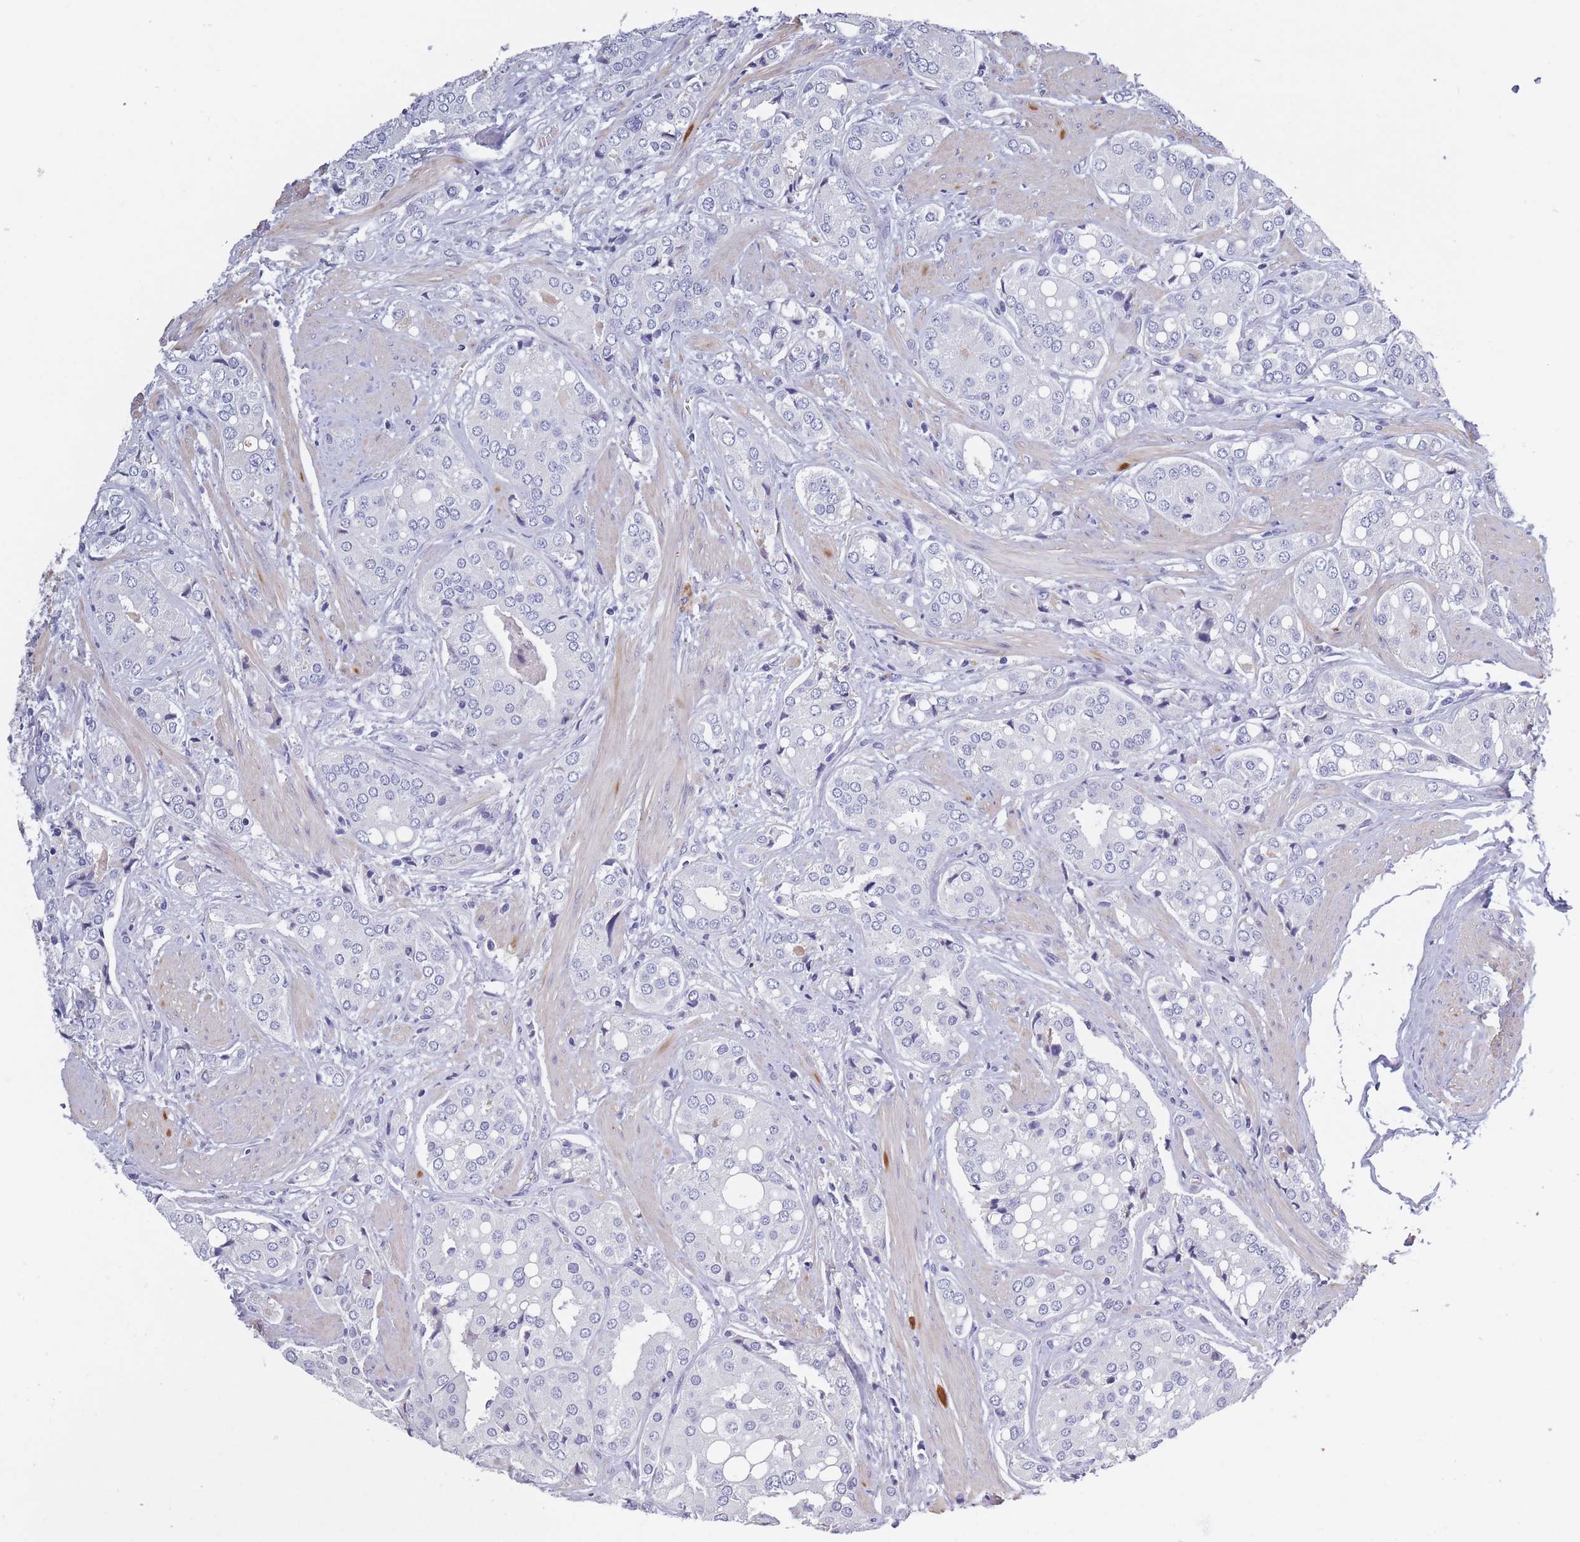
{"staining": {"intensity": "negative", "quantity": "none", "location": "none"}, "tissue": "prostate cancer", "cell_type": "Tumor cells", "image_type": "cancer", "snomed": [{"axis": "morphology", "description": "Adenocarcinoma, High grade"}, {"axis": "topography", "description": "Prostate"}], "caption": "Immunohistochemistry (IHC) of human adenocarcinoma (high-grade) (prostate) shows no staining in tumor cells. (Stains: DAB (3,3'-diaminobenzidine) IHC with hematoxylin counter stain, Microscopy: brightfield microscopy at high magnification).", "gene": "OR4C5", "patient": {"sex": "male", "age": 71}}